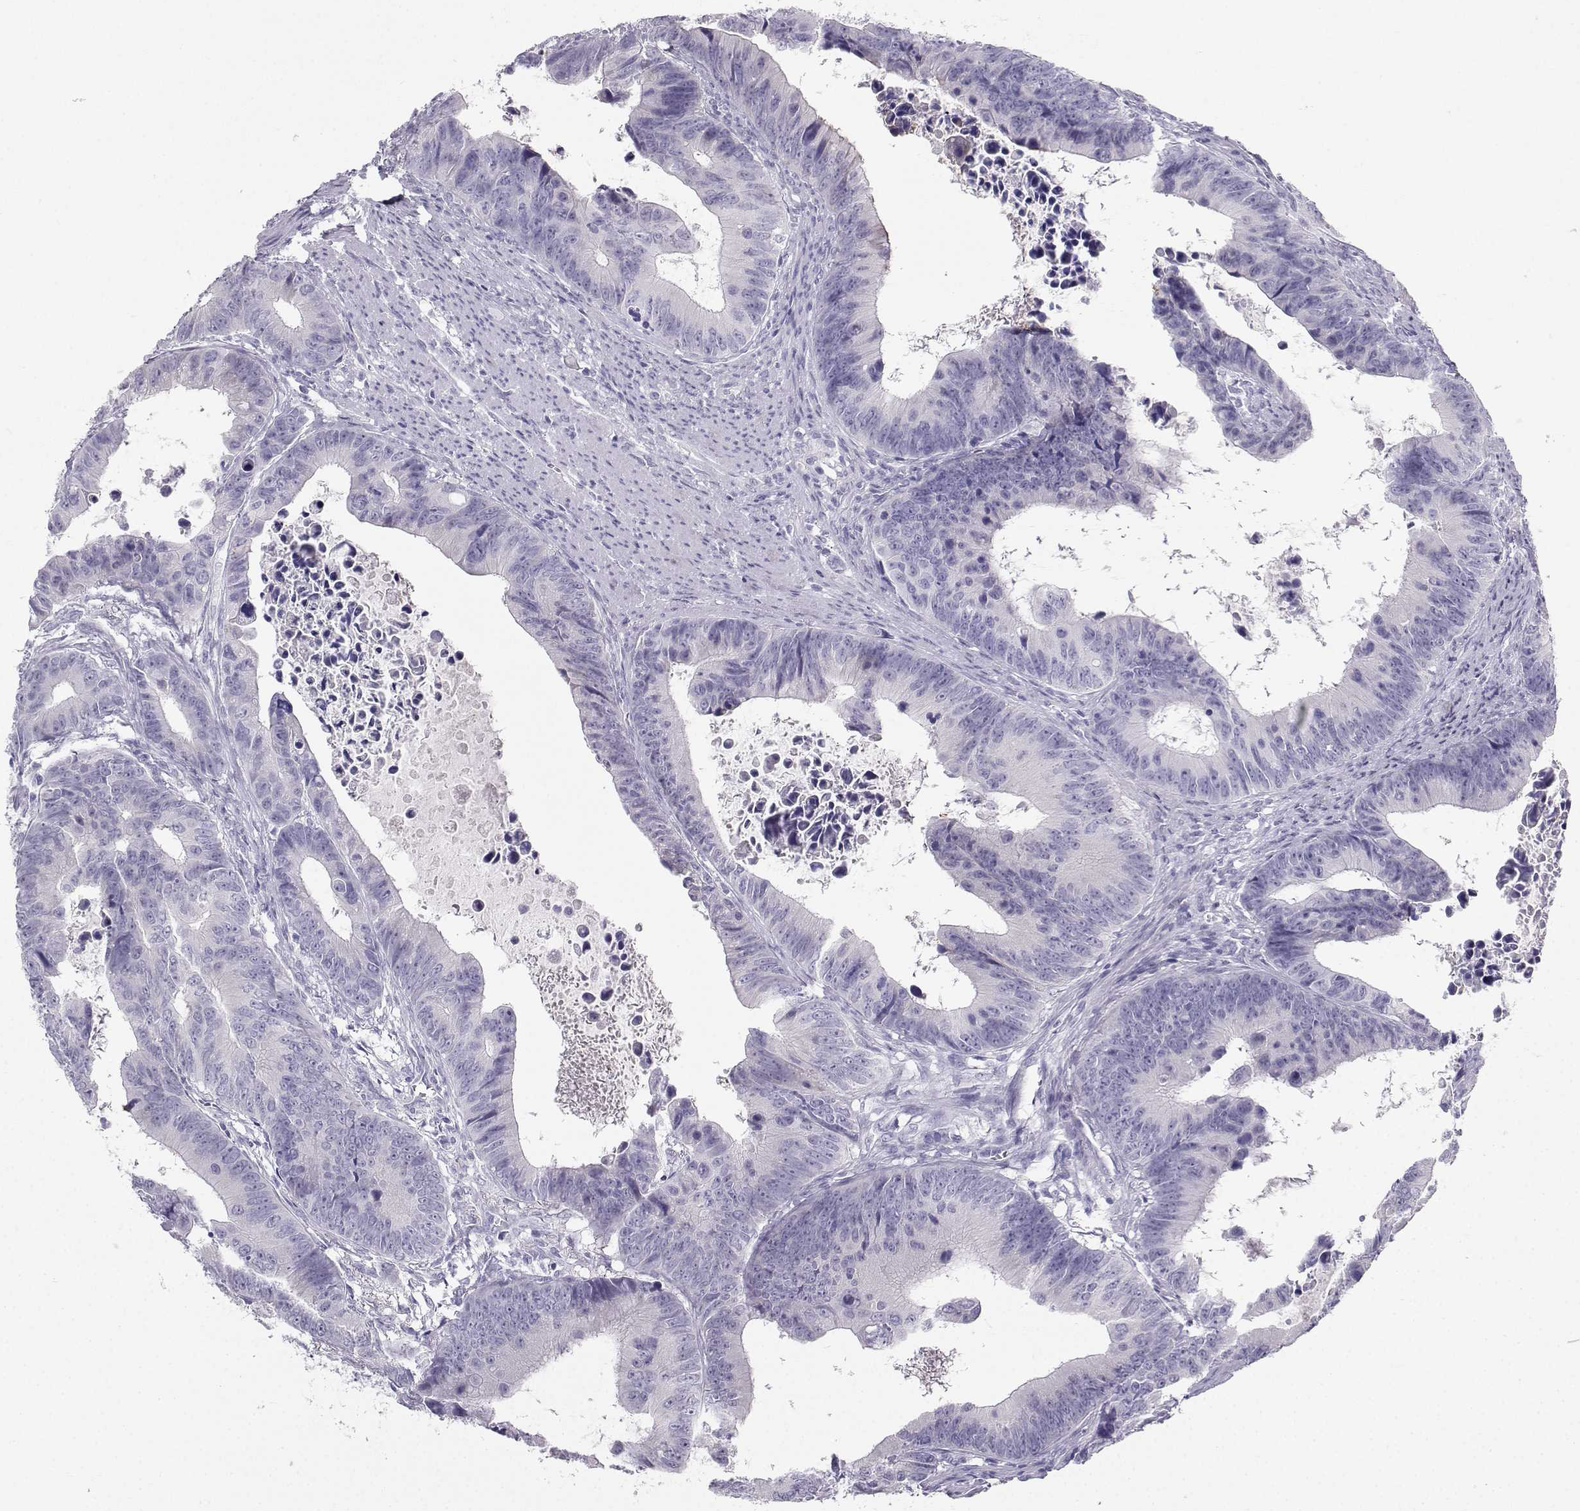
{"staining": {"intensity": "negative", "quantity": "none", "location": "none"}, "tissue": "colorectal cancer", "cell_type": "Tumor cells", "image_type": "cancer", "snomed": [{"axis": "morphology", "description": "Adenocarcinoma, NOS"}, {"axis": "topography", "description": "Colon"}], "caption": "Micrograph shows no protein expression in tumor cells of colorectal cancer tissue. The staining is performed using DAB (3,3'-diaminobenzidine) brown chromogen with nuclei counter-stained in using hematoxylin.", "gene": "IQCD", "patient": {"sex": "female", "age": 87}}